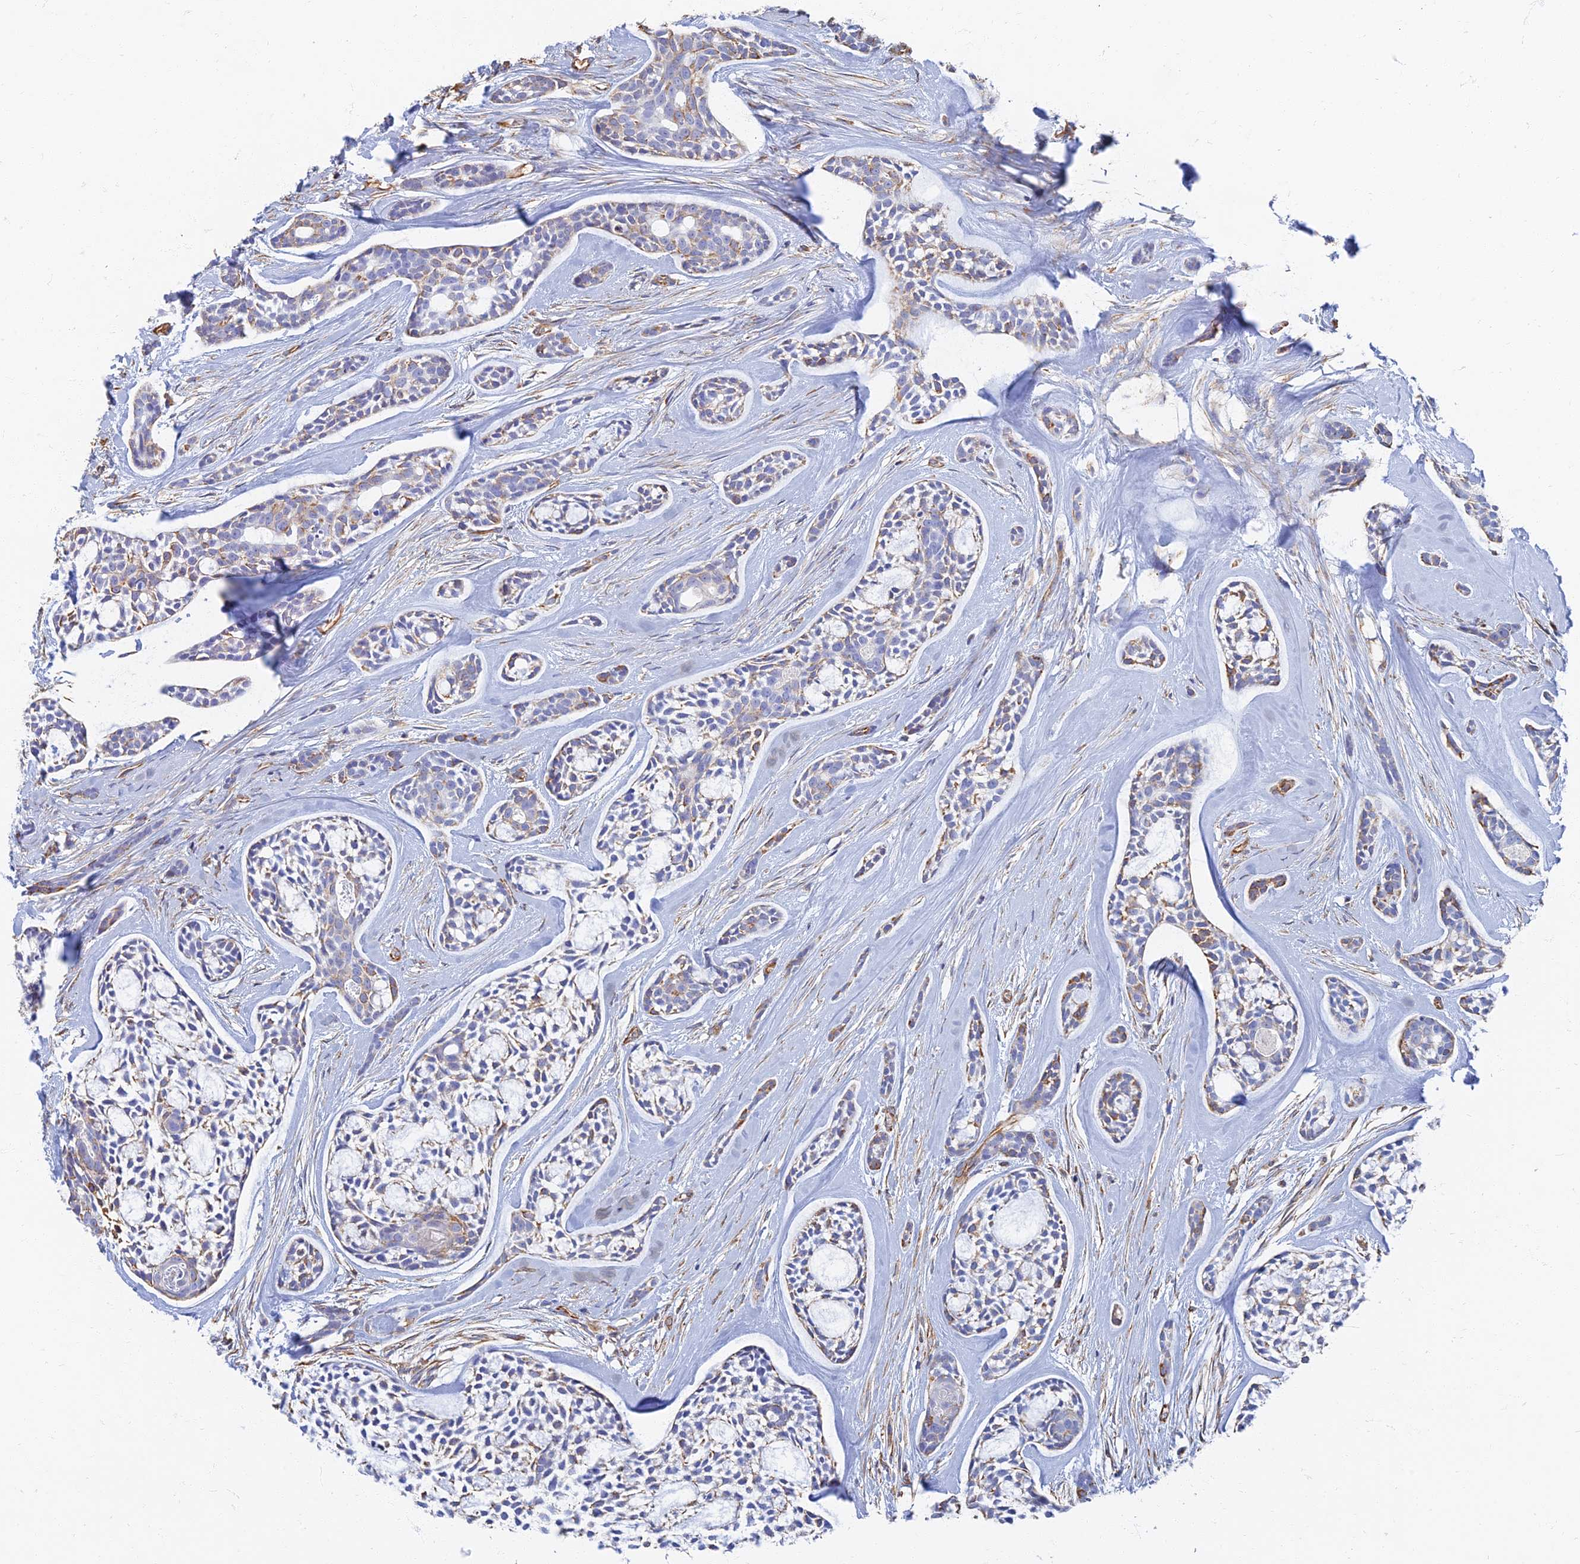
{"staining": {"intensity": "negative", "quantity": "none", "location": "none"}, "tissue": "head and neck cancer", "cell_type": "Tumor cells", "image_type": "cancer", "snomed": [{"axis": "morphology", "description": "Adenocarcinoma, NOS"}, {"axis": "topography", "description": "Subcutis"}, {"axis": "topography", "description": "Head-Neck"}], "caption": "The image demonstrates no staining of tumor cells in adenocarcinoma (head and neck).", "gene": "RMC1", "patient": {"sex": "female", "age": 73}}